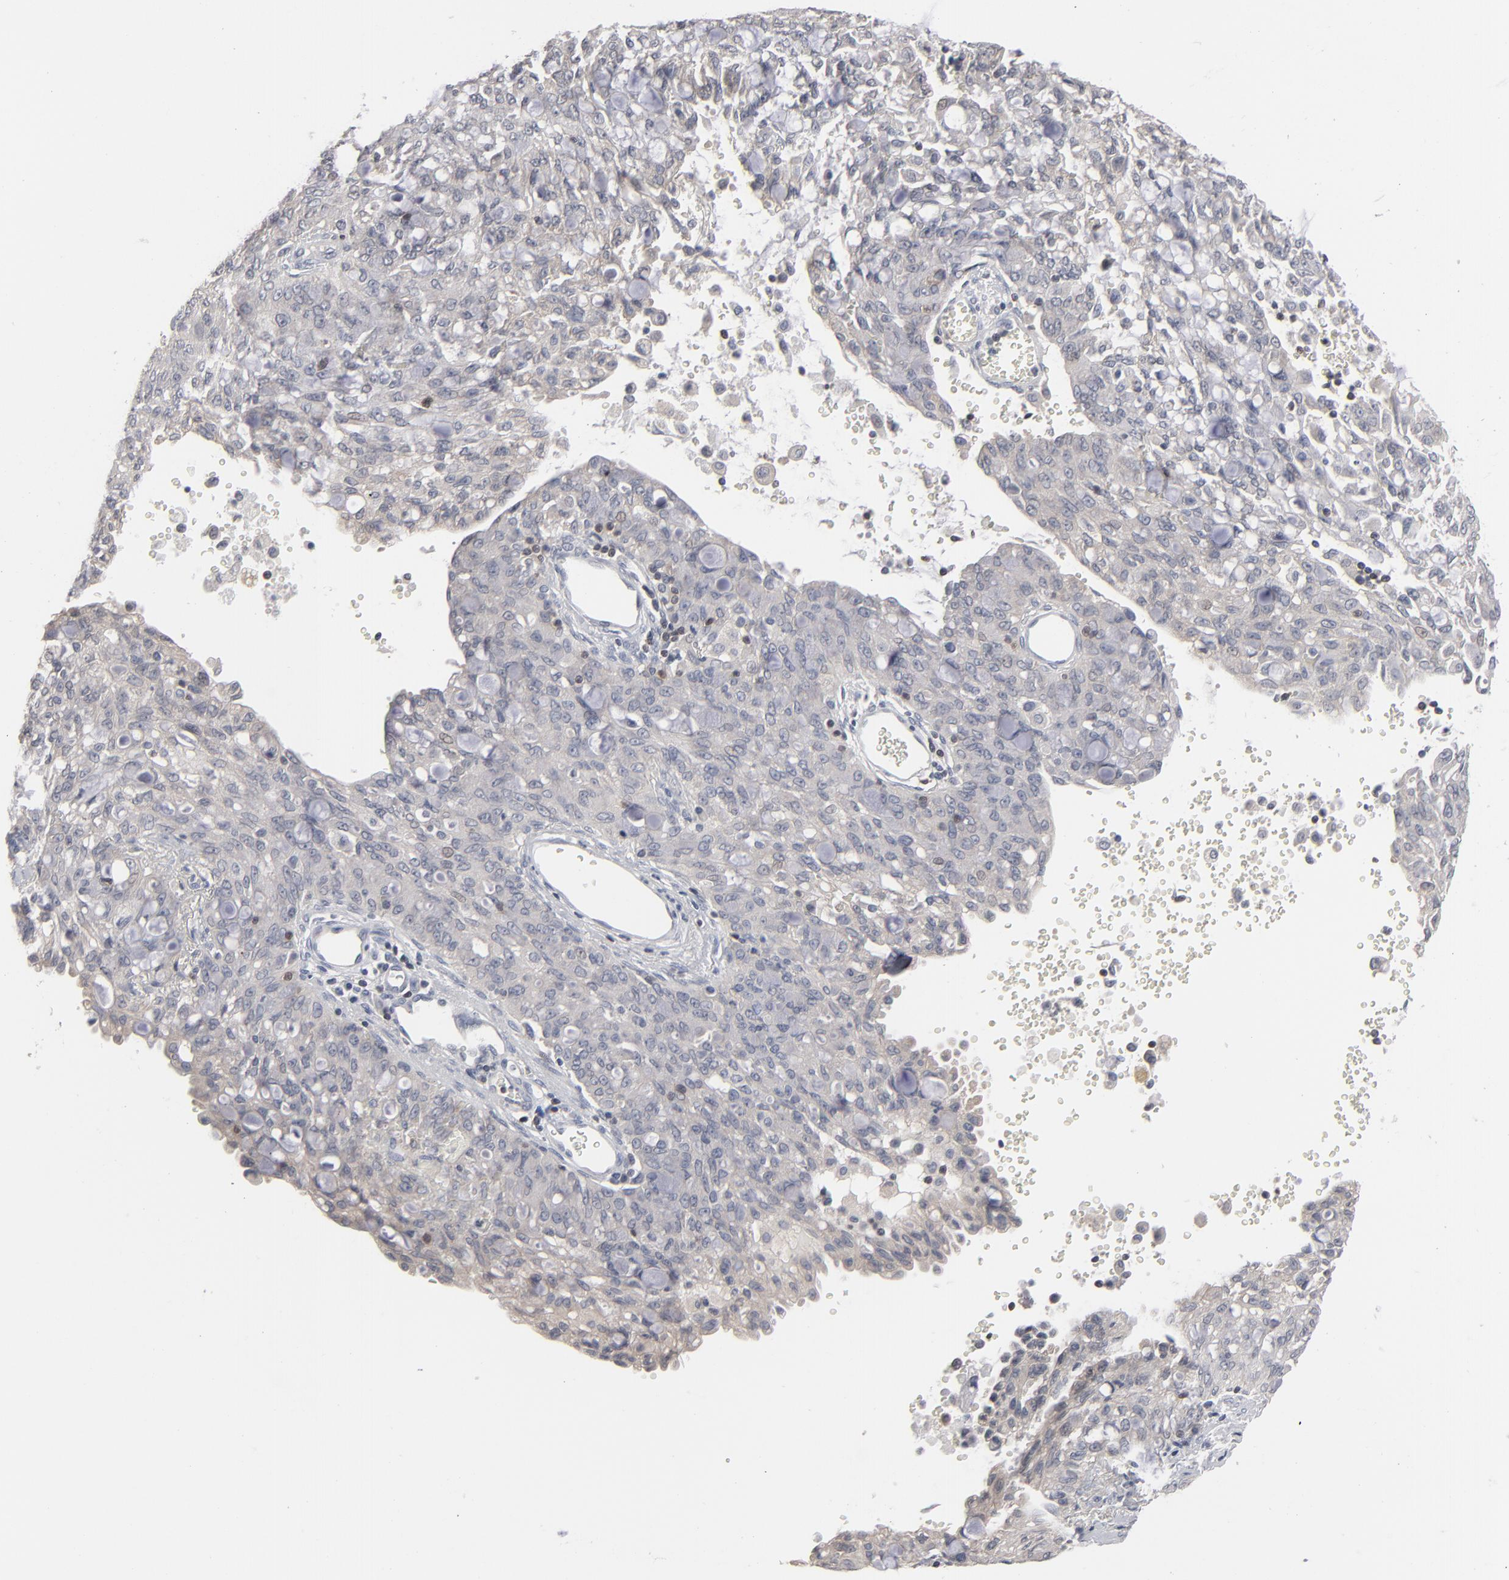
{"staining": {"intensity": "weak", "quantity": ">75%", "location": "cytoplasmic/membranous"}, "tissue": "lung cancer", "cell_type": "Tumor cells", "image_type": "cancer", "snomed": [{"axis": "morphology", "description": "Adenocarcinoma, NOS"}, {"axis": "topography", "description": "Lung"}], "caption": "Human lung cancer stained with a brown dye exhibits weak cytoplasmic/membranous positive positivity in about >75% of tumor cells.", "gene": "STAT4", "patient": {"sex": "female", "age": 44}}